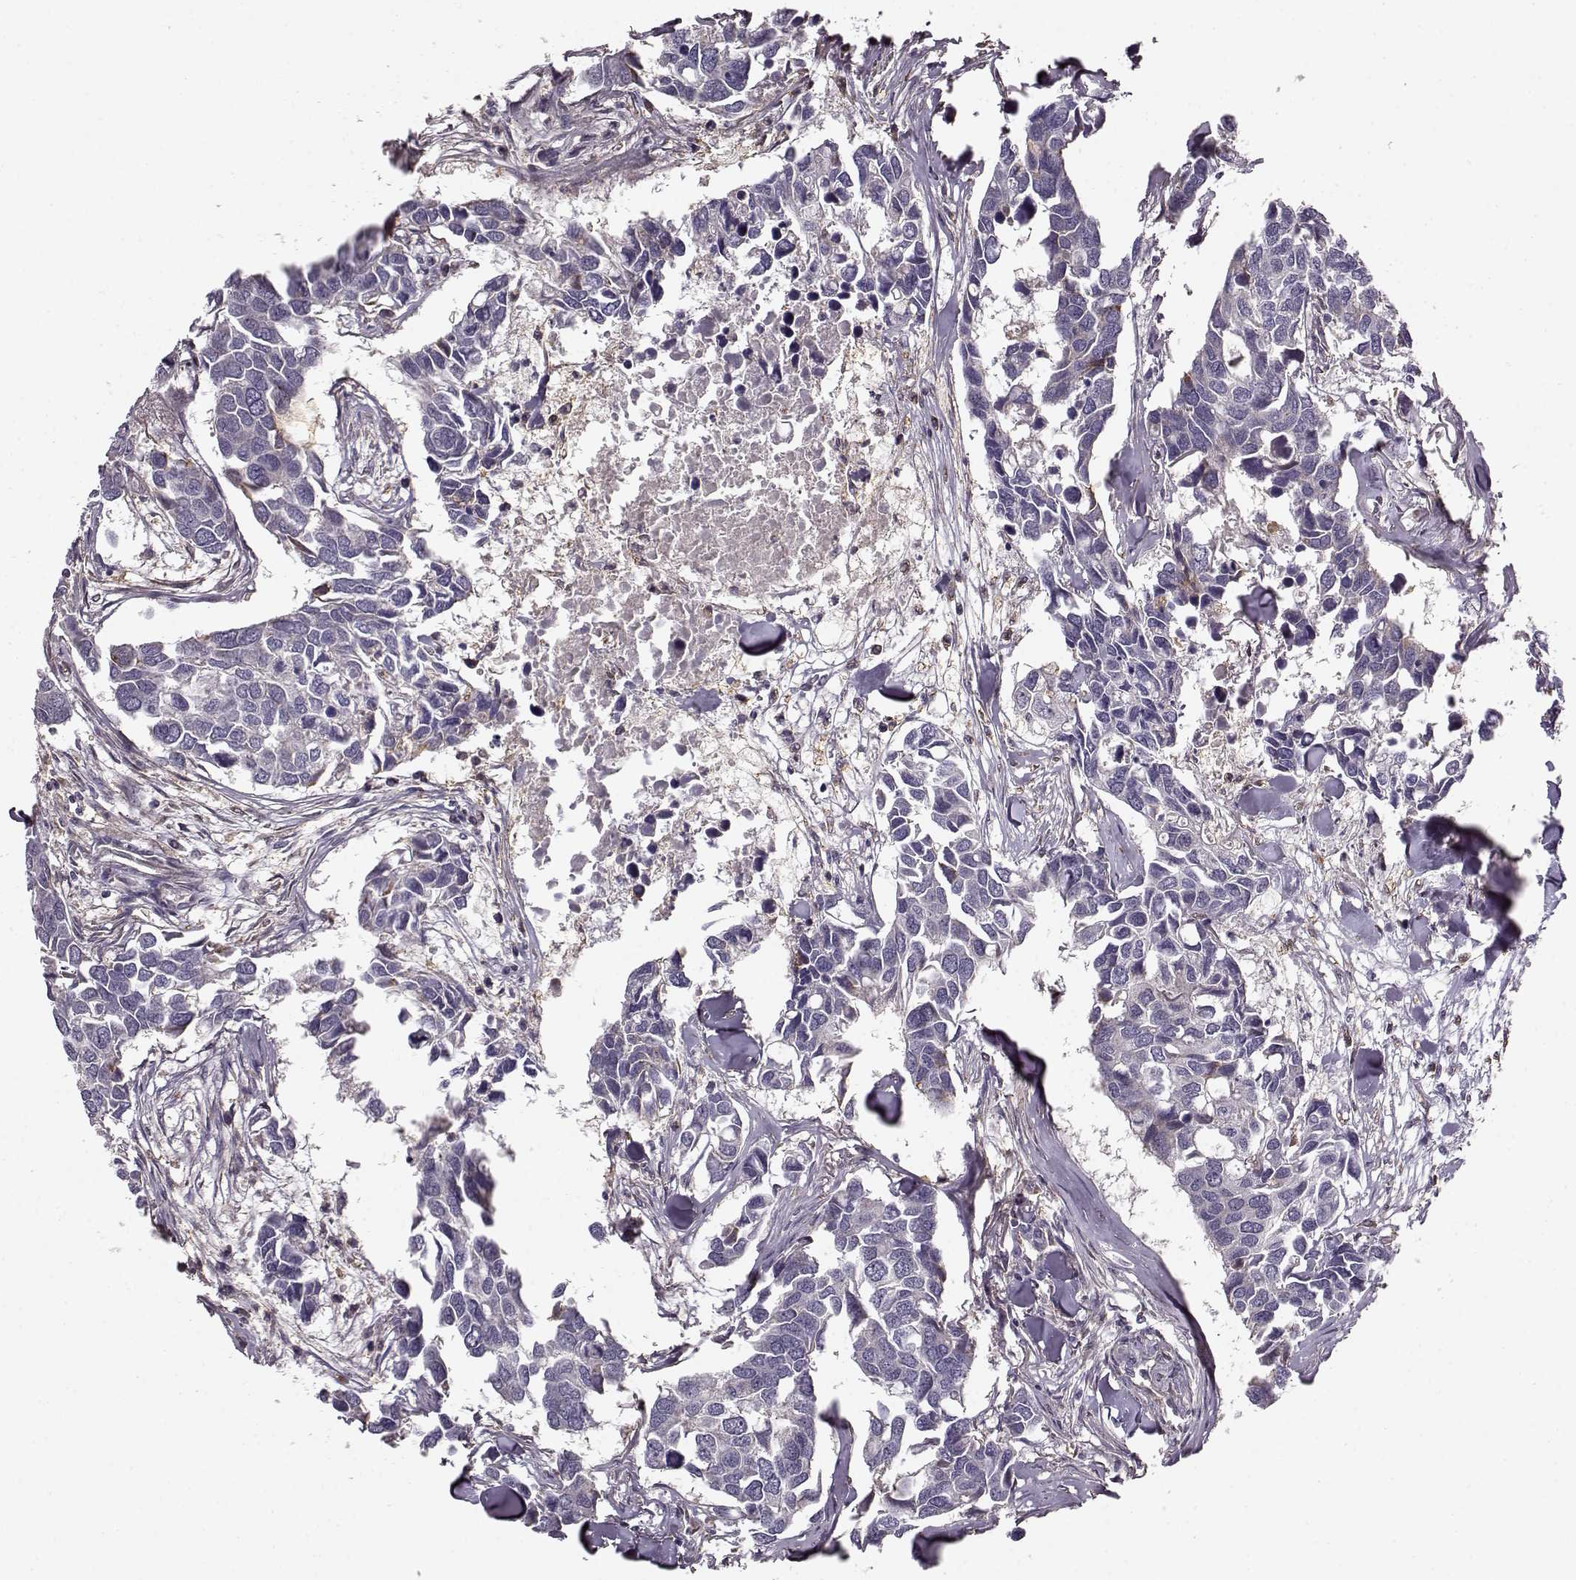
{"staining": {"intensity": "negative", "quantity": "none", "location": "none"}, "tissue": "breast cancer", "cell_type": "Tumor cells", "image_type": "cancer", "snomed": [{"axis": "morphology", "description": "Duct carcinoma"}, {"axis": "topography", "description": "Breast"}], "caption": "Immunohistochemical staining of human breast cancer (invasive ductal carcinoma) demonstrates no significant expression in tumor cells.", "gene": "MFSD1", "patient": {"sex": "female", "age": 83}}